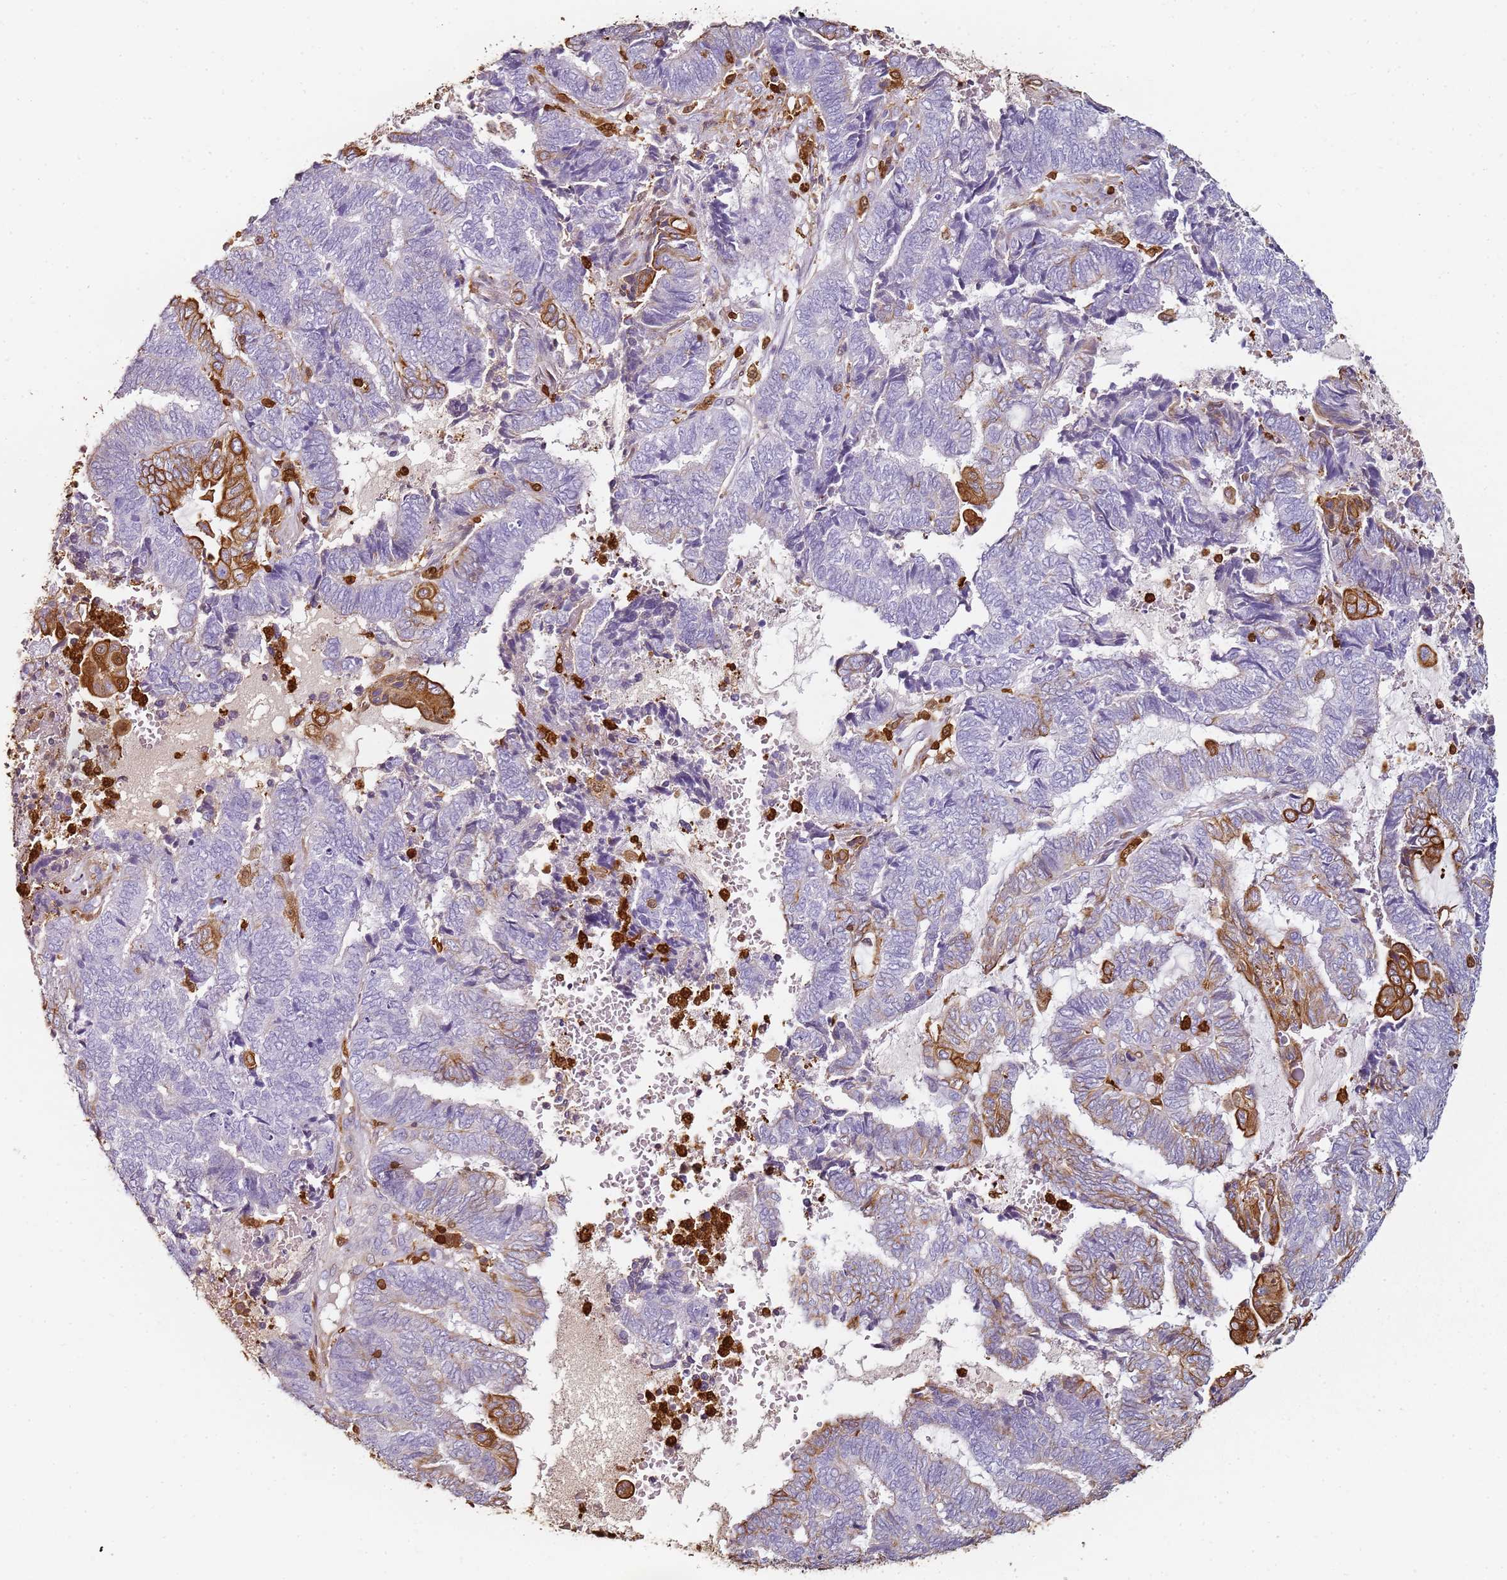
{"staining": {"intensity": "negative", "quantity": "none", "location": "none"}, "tissue": "endometrial cancer", "cell_type": "Tumor cells", "image_type": "cancer", "snomed": [{"axis": "morphology", "description": "Adenocarcinoma, NOS"}, {"axis": "topography", "description": "Uterus"}, {"axis": "topography", "description": "Endometrium"}], "caption": "IHC micrograph of neoplastic tissue: human adenocarcinoma (endometrial) stained with DAB (3,3'-diaminobenzidine) reveals no significant protein expression in tumor cells. The staining was performed using DAB to visualize the protein expression in brown, while the nuclei were stained in blue with hematoxylin (Magnification: 20x).", "gene": "S100A4", "patient": {"sex": "female", "age": 70}}